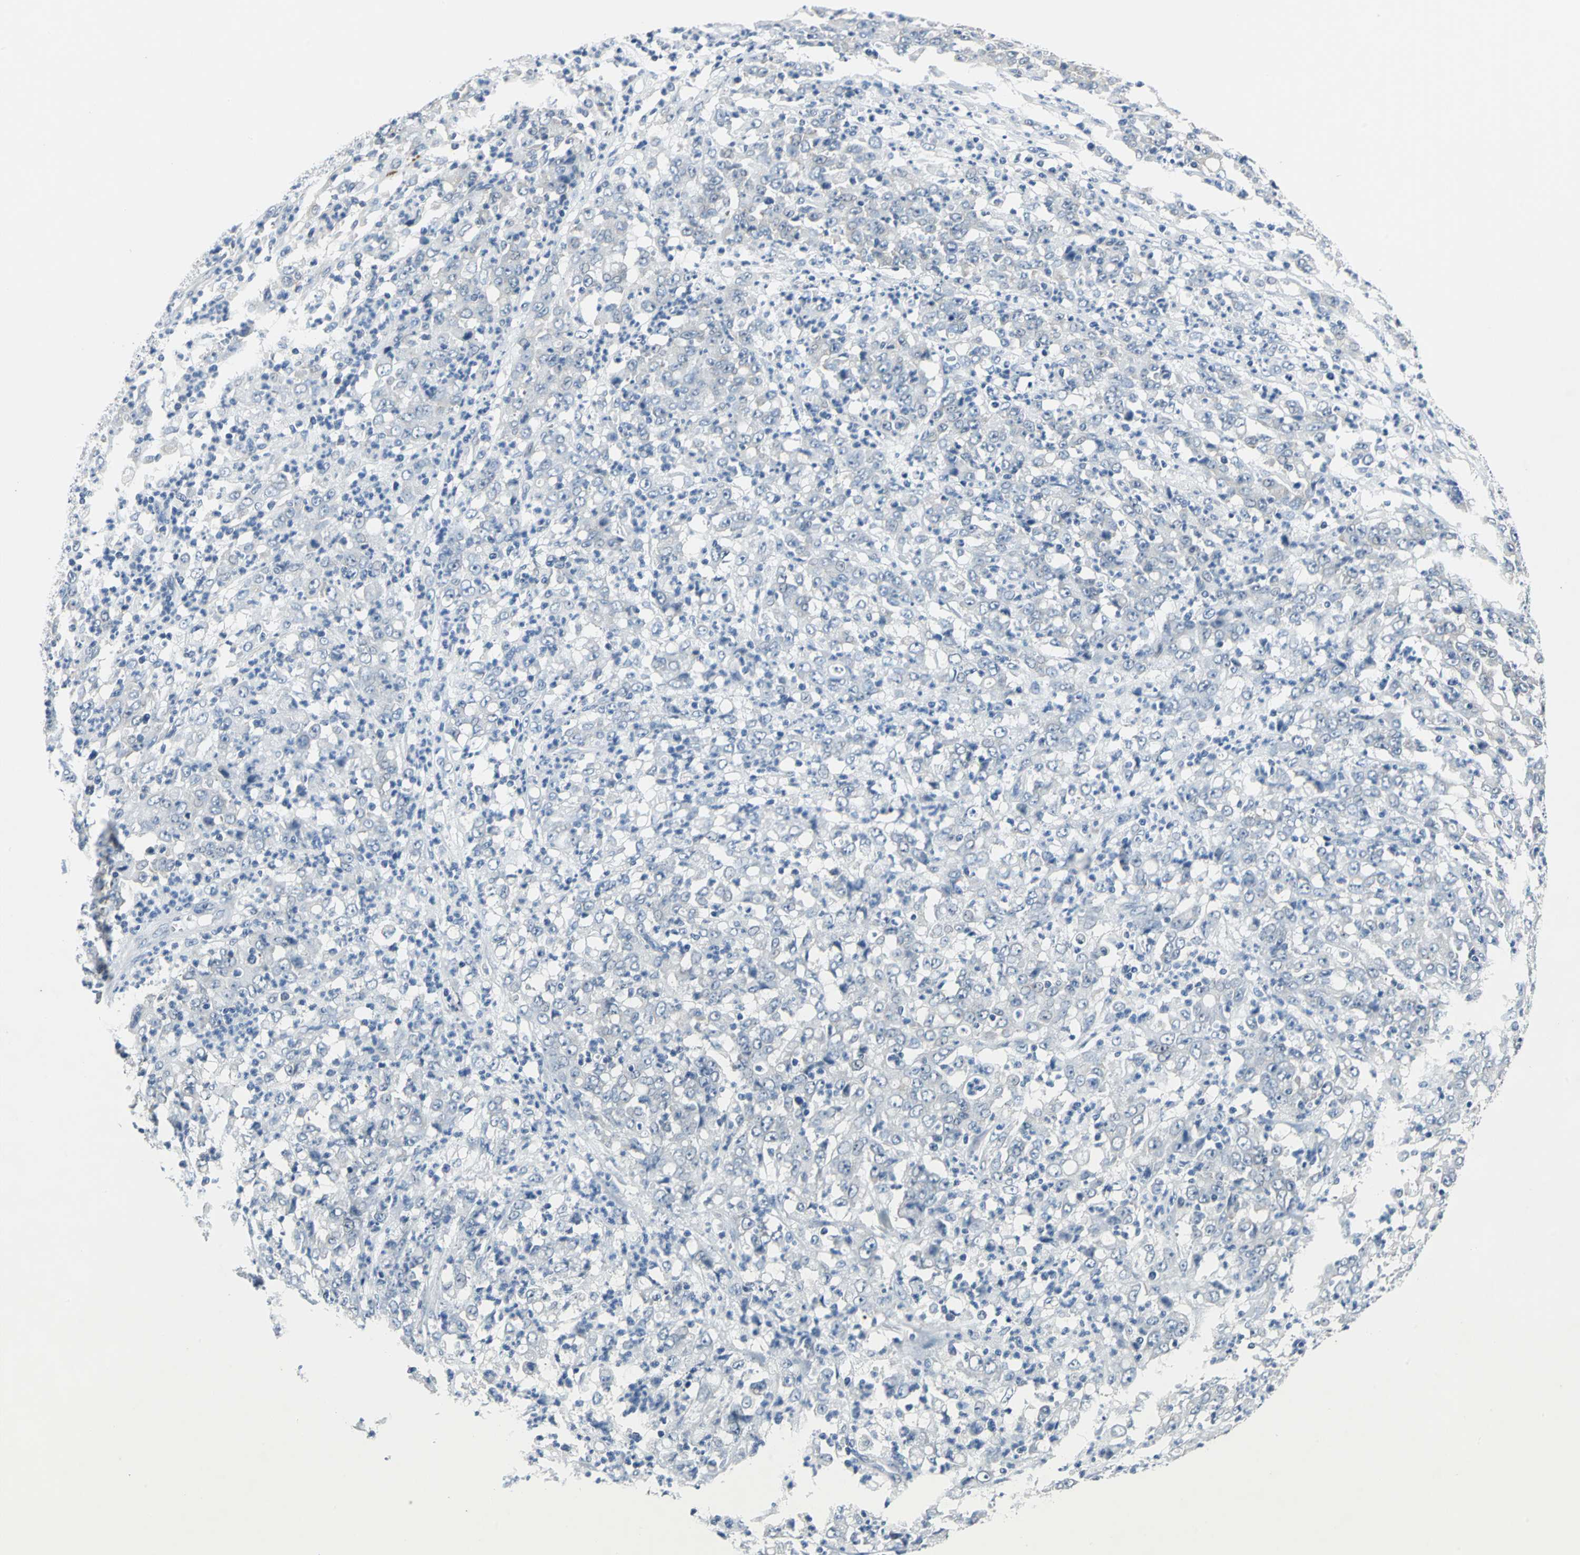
{"staining": {"intensity": "negative", "quantity": "none", "location": "none"}, "tissue": "stomach cancer", "cell_type": "Tumor cells", "image_type": "cancer", "snomed": [{"axis": "morphology", "description": "Adenocarcinoma, NOS"}, {"axis": "topography", "description": "Stomach, lower"}], "caption": "DAB (3,3'-diaminobenzidine) immunohistochemical staining of human stomach cancer reveals no significant staining in tumor cells.", "gene": "ZNF415", "patient": {"sex": "female", "age": 71}}